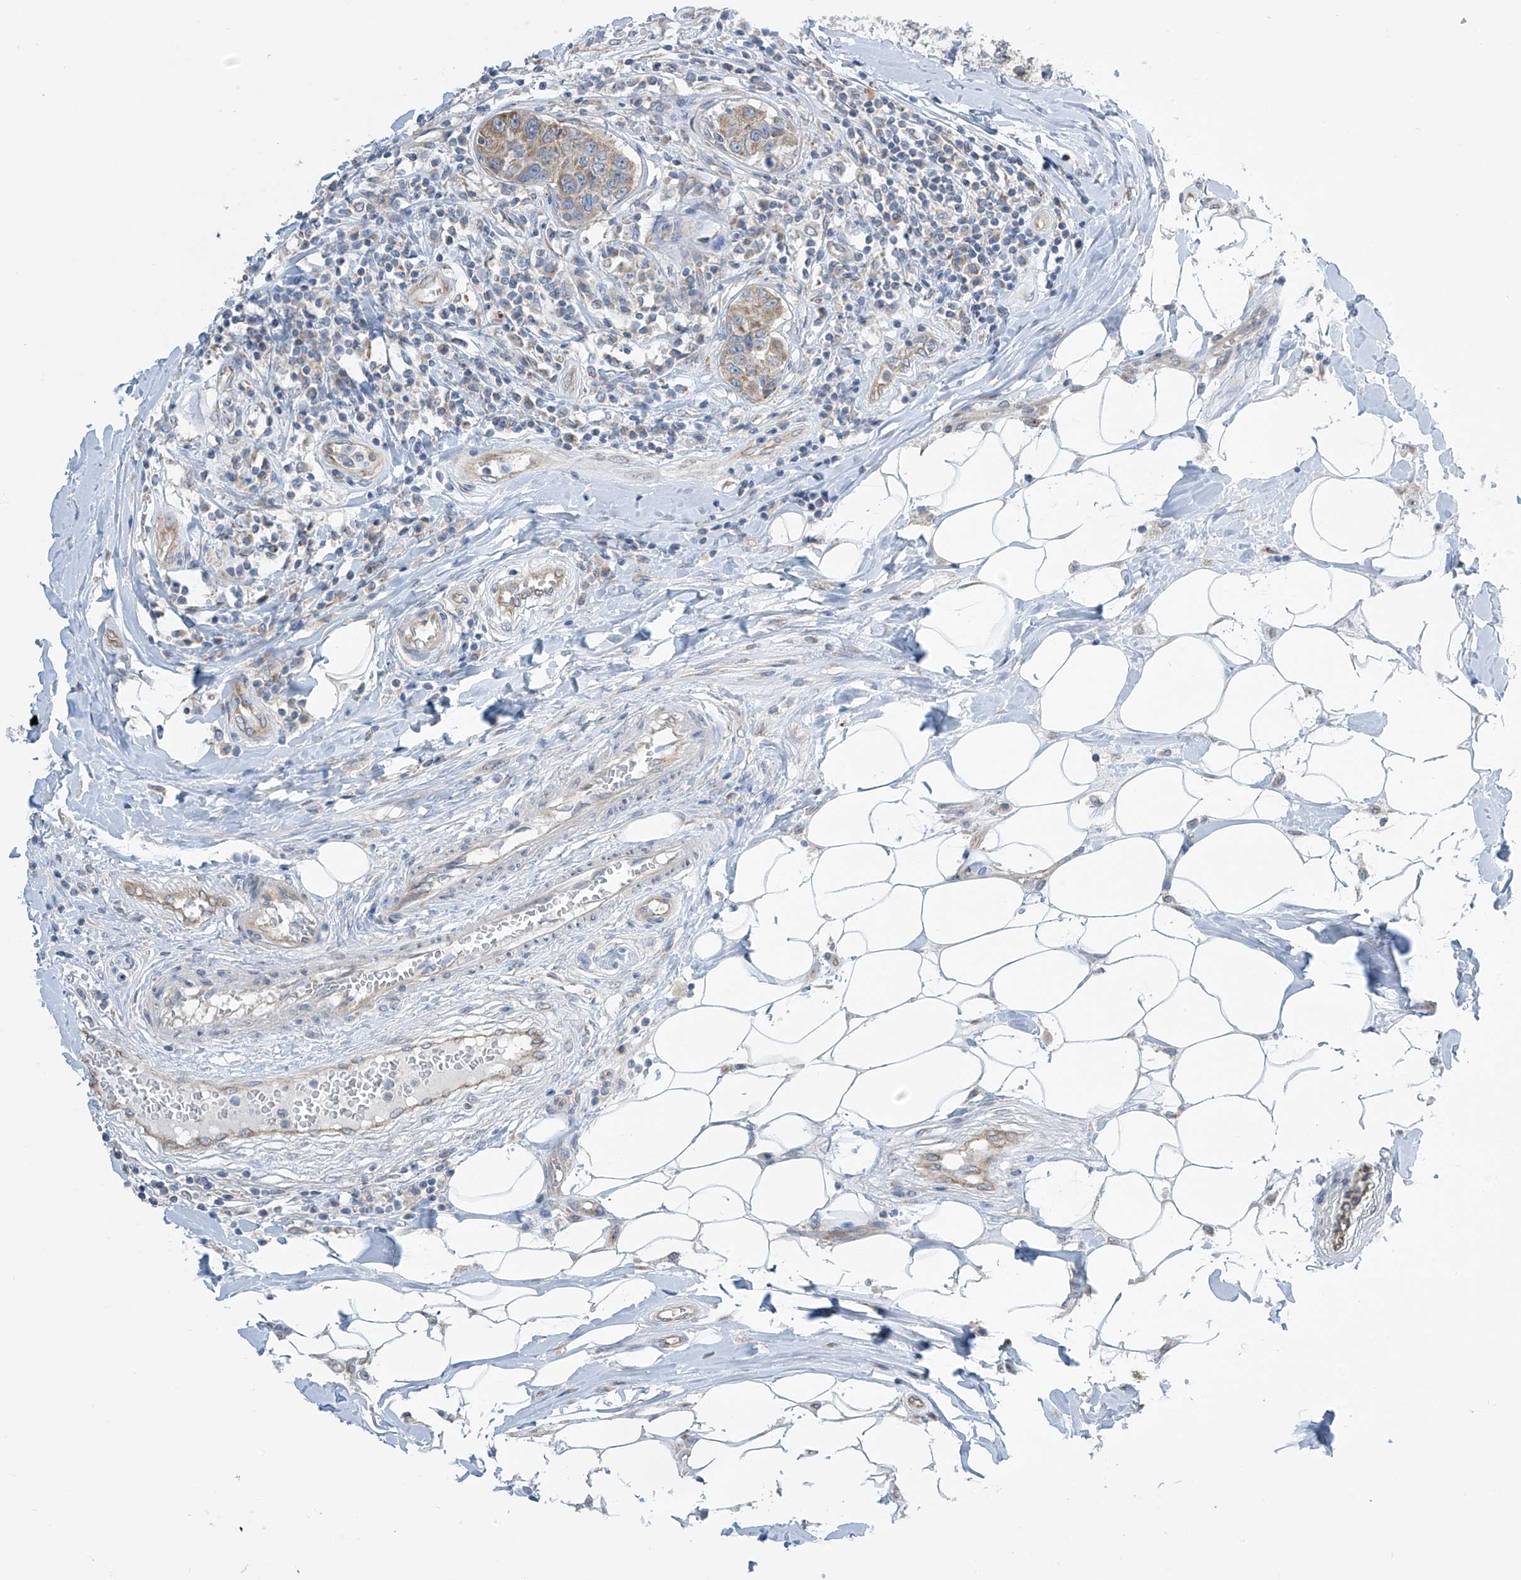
{"staining": {"intensity": "weak", "quantity": "25%-75%", "location": "cytoplasmic/membranous"}, "tissue": "breast cancer", "cell_type": "Tumor cells", "image_type": "cancer", "snomed": [{"axis": "morphology", "description": "Duct carcinoma"}, {"axis": "topography", "description": "Breast"}], "caption": "This histopathology image demonstrates immunohistochemistry staining of human intraductal carcinoma (breast), with low weak cytoplasmic/membranous staining in approximately 25%-75% of tumor cells.", "gene": "PNPT1", "patient": {"sex": "female", "age": 27}}